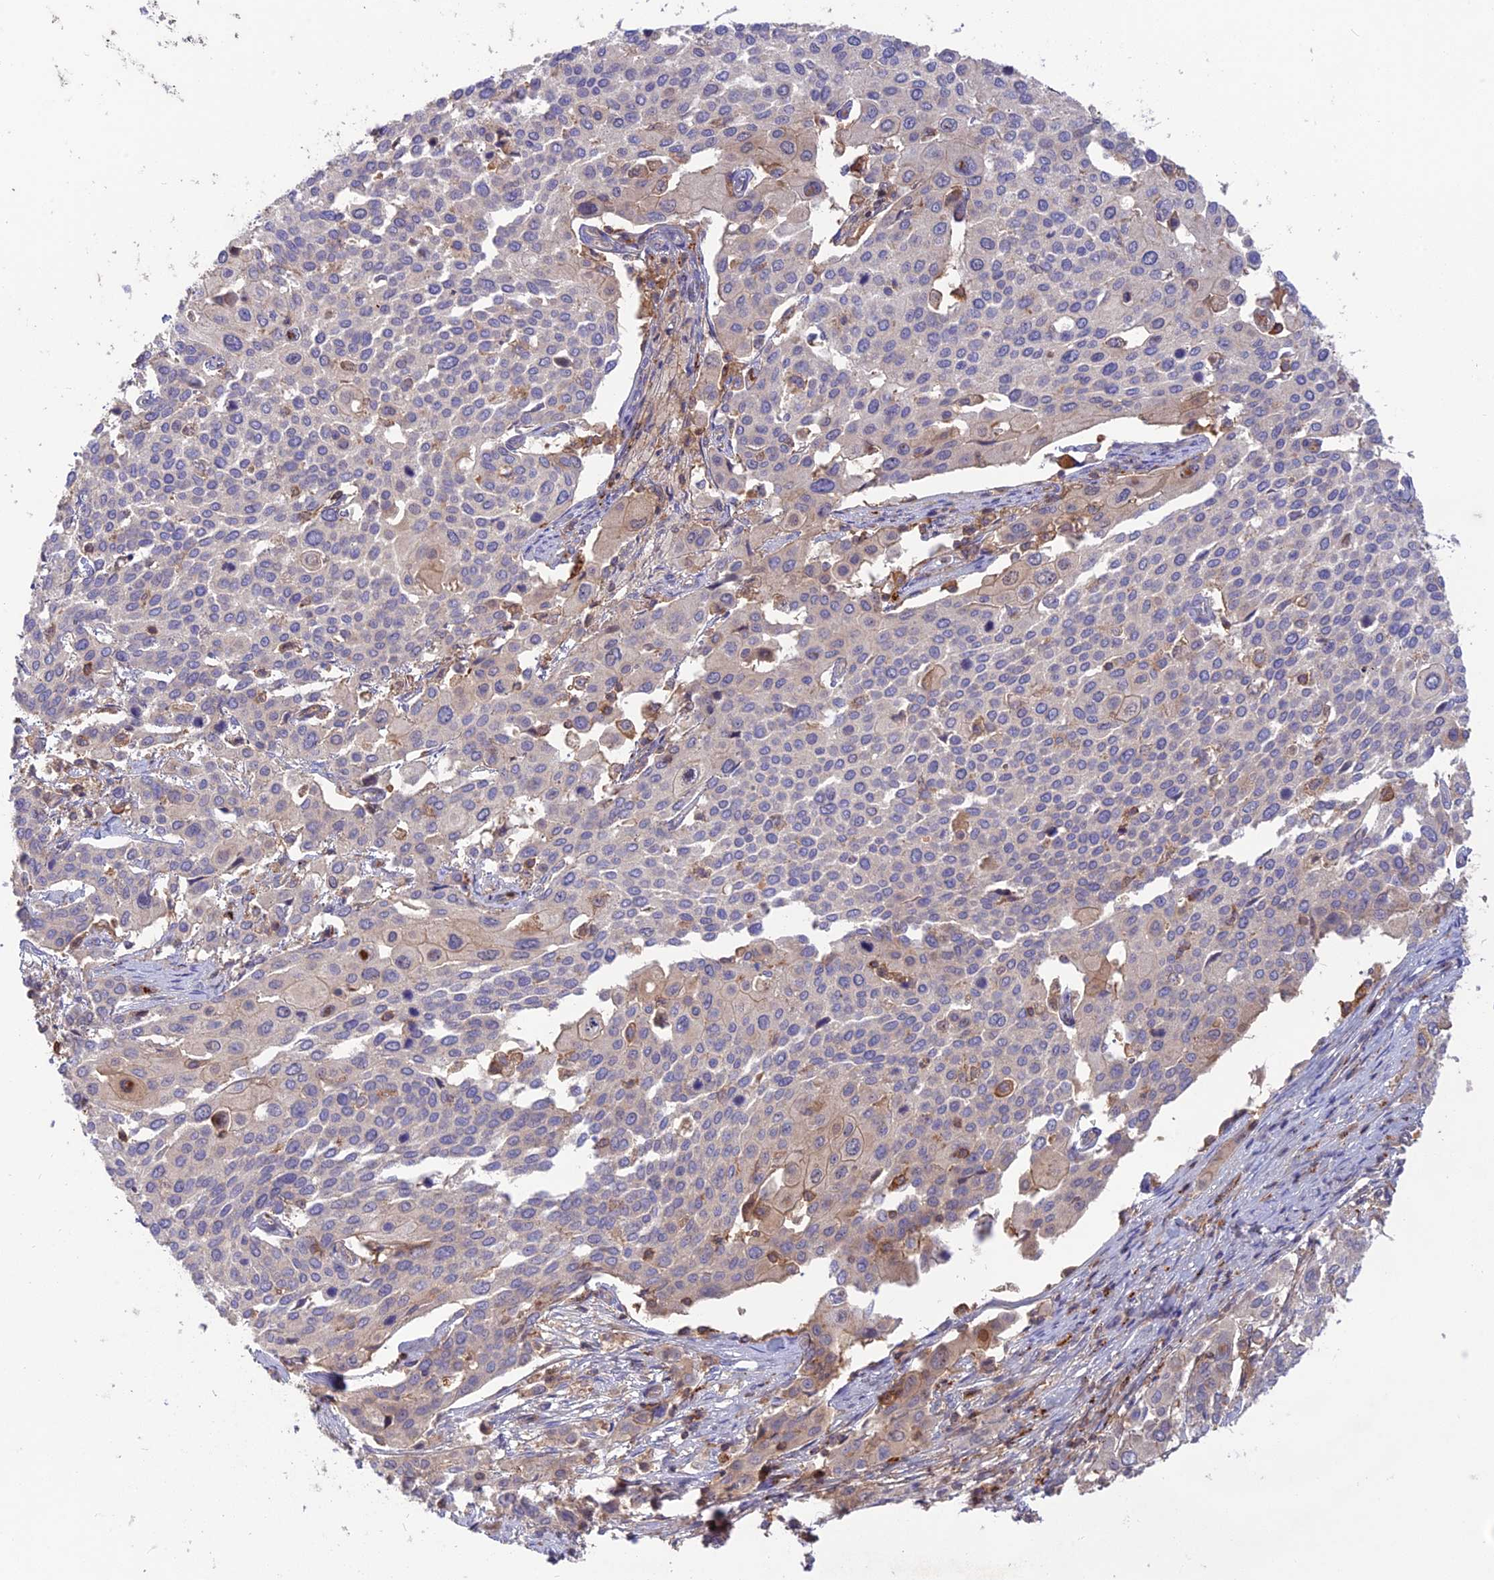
{"staining": {"intensity": "weak", "quantity": "<25%", "location": "cytoplasmic/membranous"}, "tissue": "cervical cancer", "cell_type": "Tumor cells", "image_type": "cancer", "snomed": [{"axis": "morphology", "description": "Squamous cell carcinoma, NOS"}, {"axis": "topography", "description": "Cervix"}], "caption": "This is an IHC photomicrograph of squamous cell carcinoma (cervical). There is no expression in tumor cells.", "gene": "CPNE7", "patient": {"sex": "female", "age": 44}}